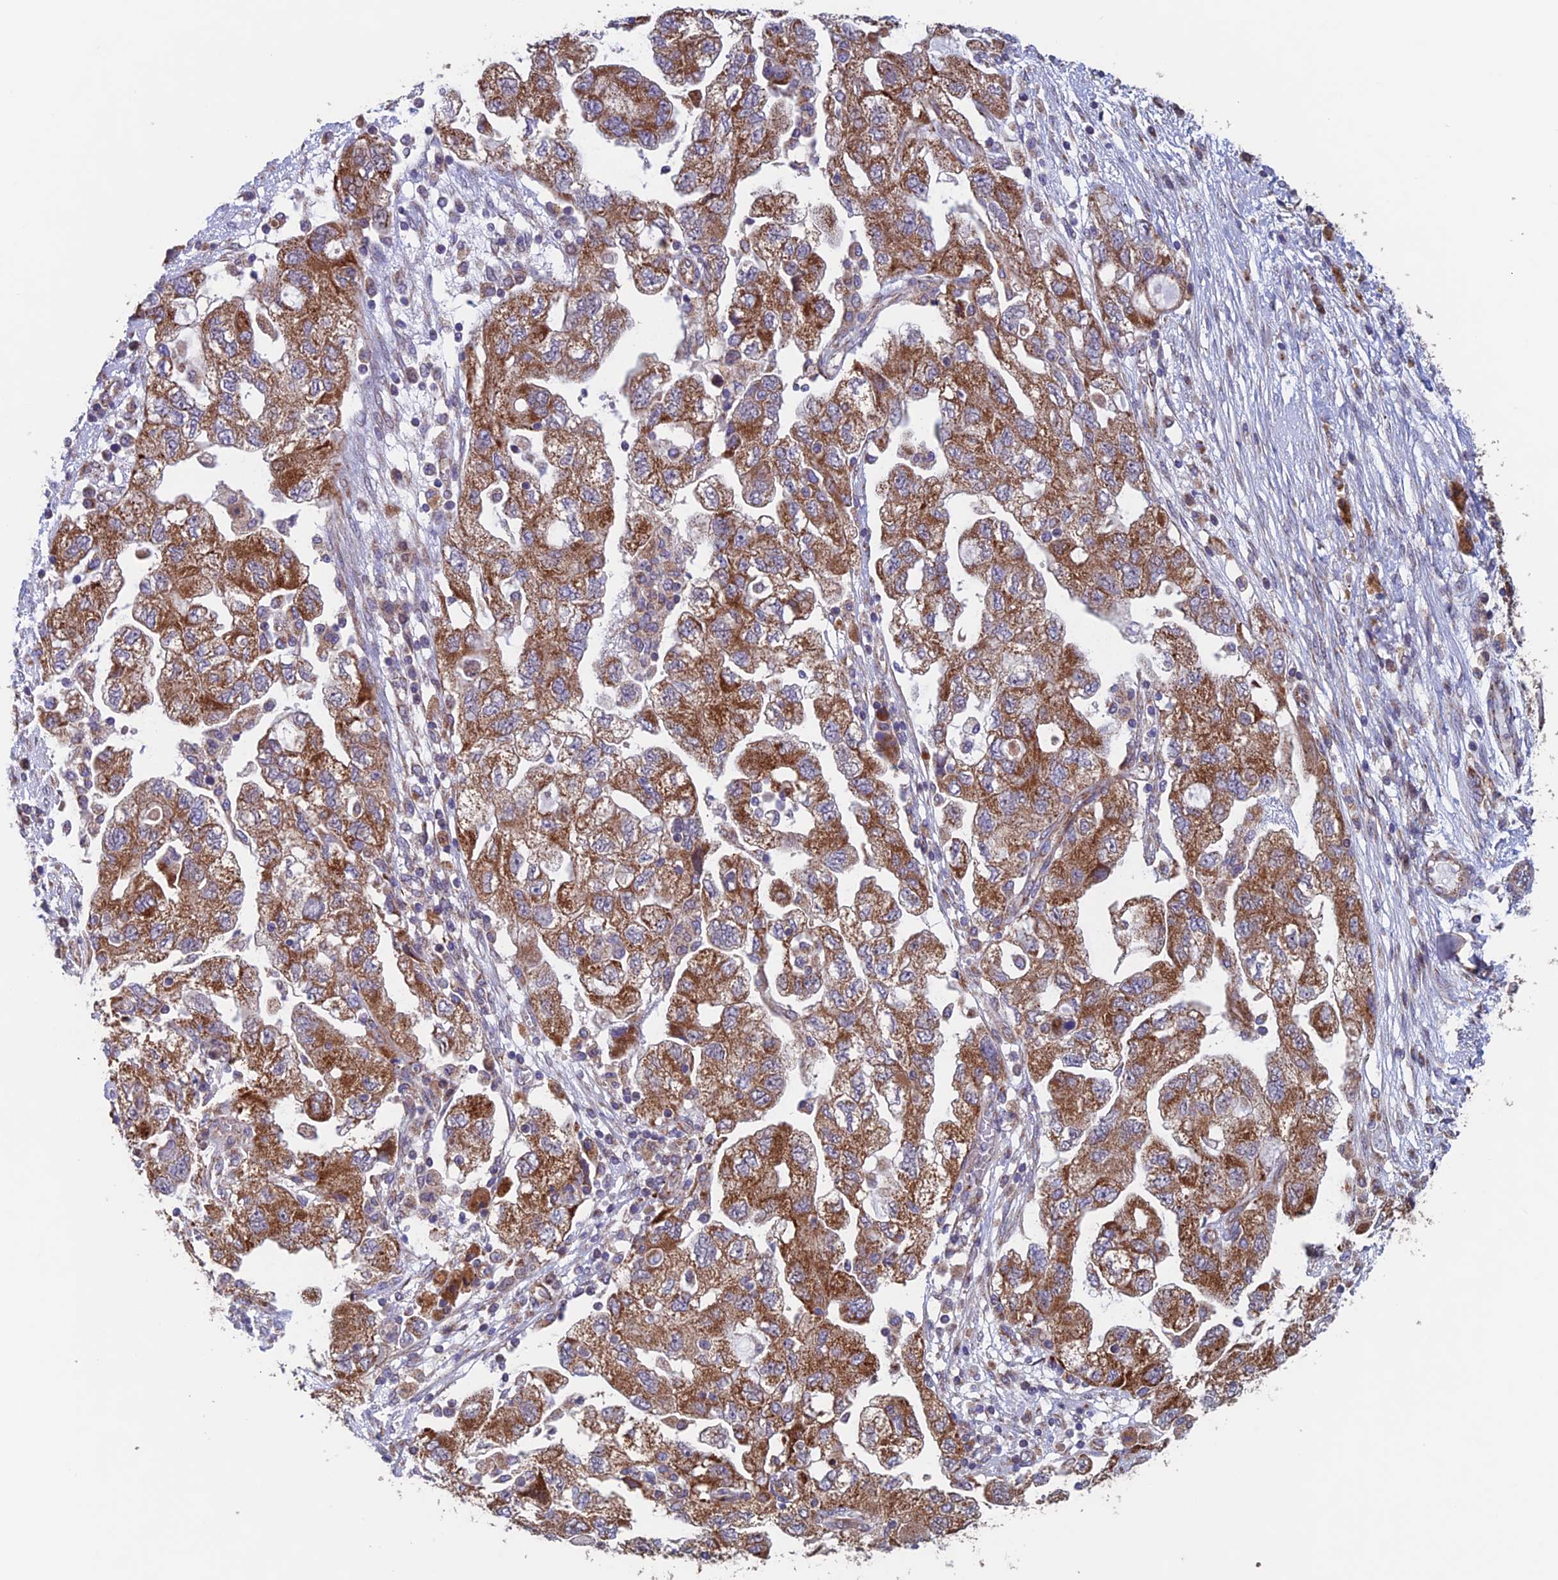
{"staining": {"intensity": "moderate", "quantity": ">75%", "location": "cytoplasmic/membranous"}, "tissue": "ovarian cancer", "cell_type": "Tumor cells", "image_type": "cancer", "snomed": [{"axis": "morphology", "description": "Carcinoma, NOS"}, {"axis": "morphology", "description": "Cystadenocarcinoma, serous, NOS"}, {"axis": "topography", "description": "Ovary"}], "caption": "Ovarian serous cystadenocarcinoma was stained to show a protein in brown. There is medium levels of moderate cytoplasmic/membranous expression in about >75% of tumor cells.", "gene": "MRPL1", "patient": {"sex": "female", "age": 69}}